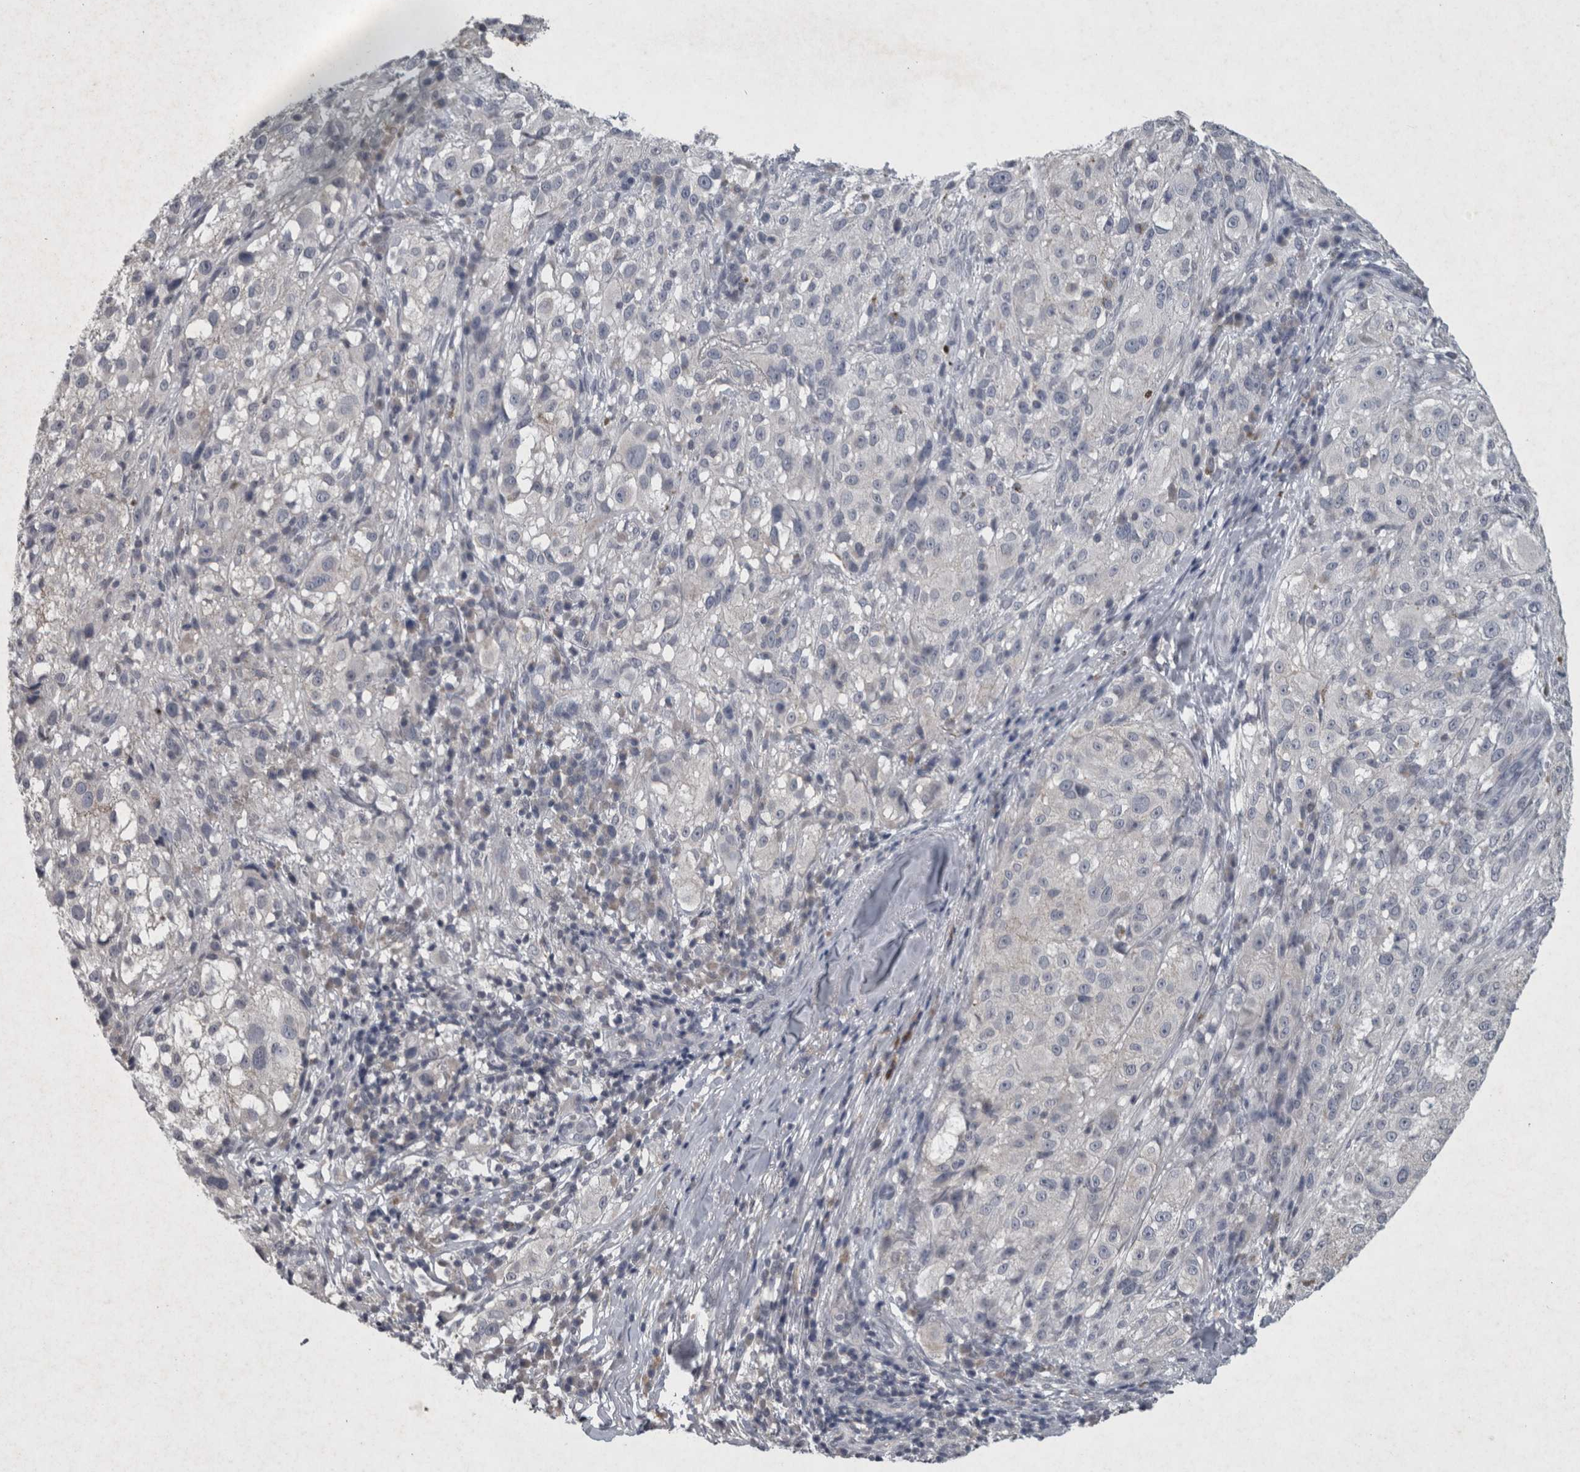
{"staining": {"intensity": "negative", "quantity": "none", "location": "none"}, "tissue": "melanoma", "cell_type": "Tumor cells", "image_type": "cancer", "snomed": [{"axis": "morphology", "description": "Necrosis, NOS"}, {"axis": "morphology", "description": "Malignant melanoma, NOS"}, {"axis": "topography", "description": "Skin"}], "caption": "The immunohistochemistry (IHC) micrograph has no significant positivity in tumor cells of malignant melanoma tissue. Nuclei are stained in blue.", "gene": "WNT7A", "patient": {"sex": "female", "age": 87}}